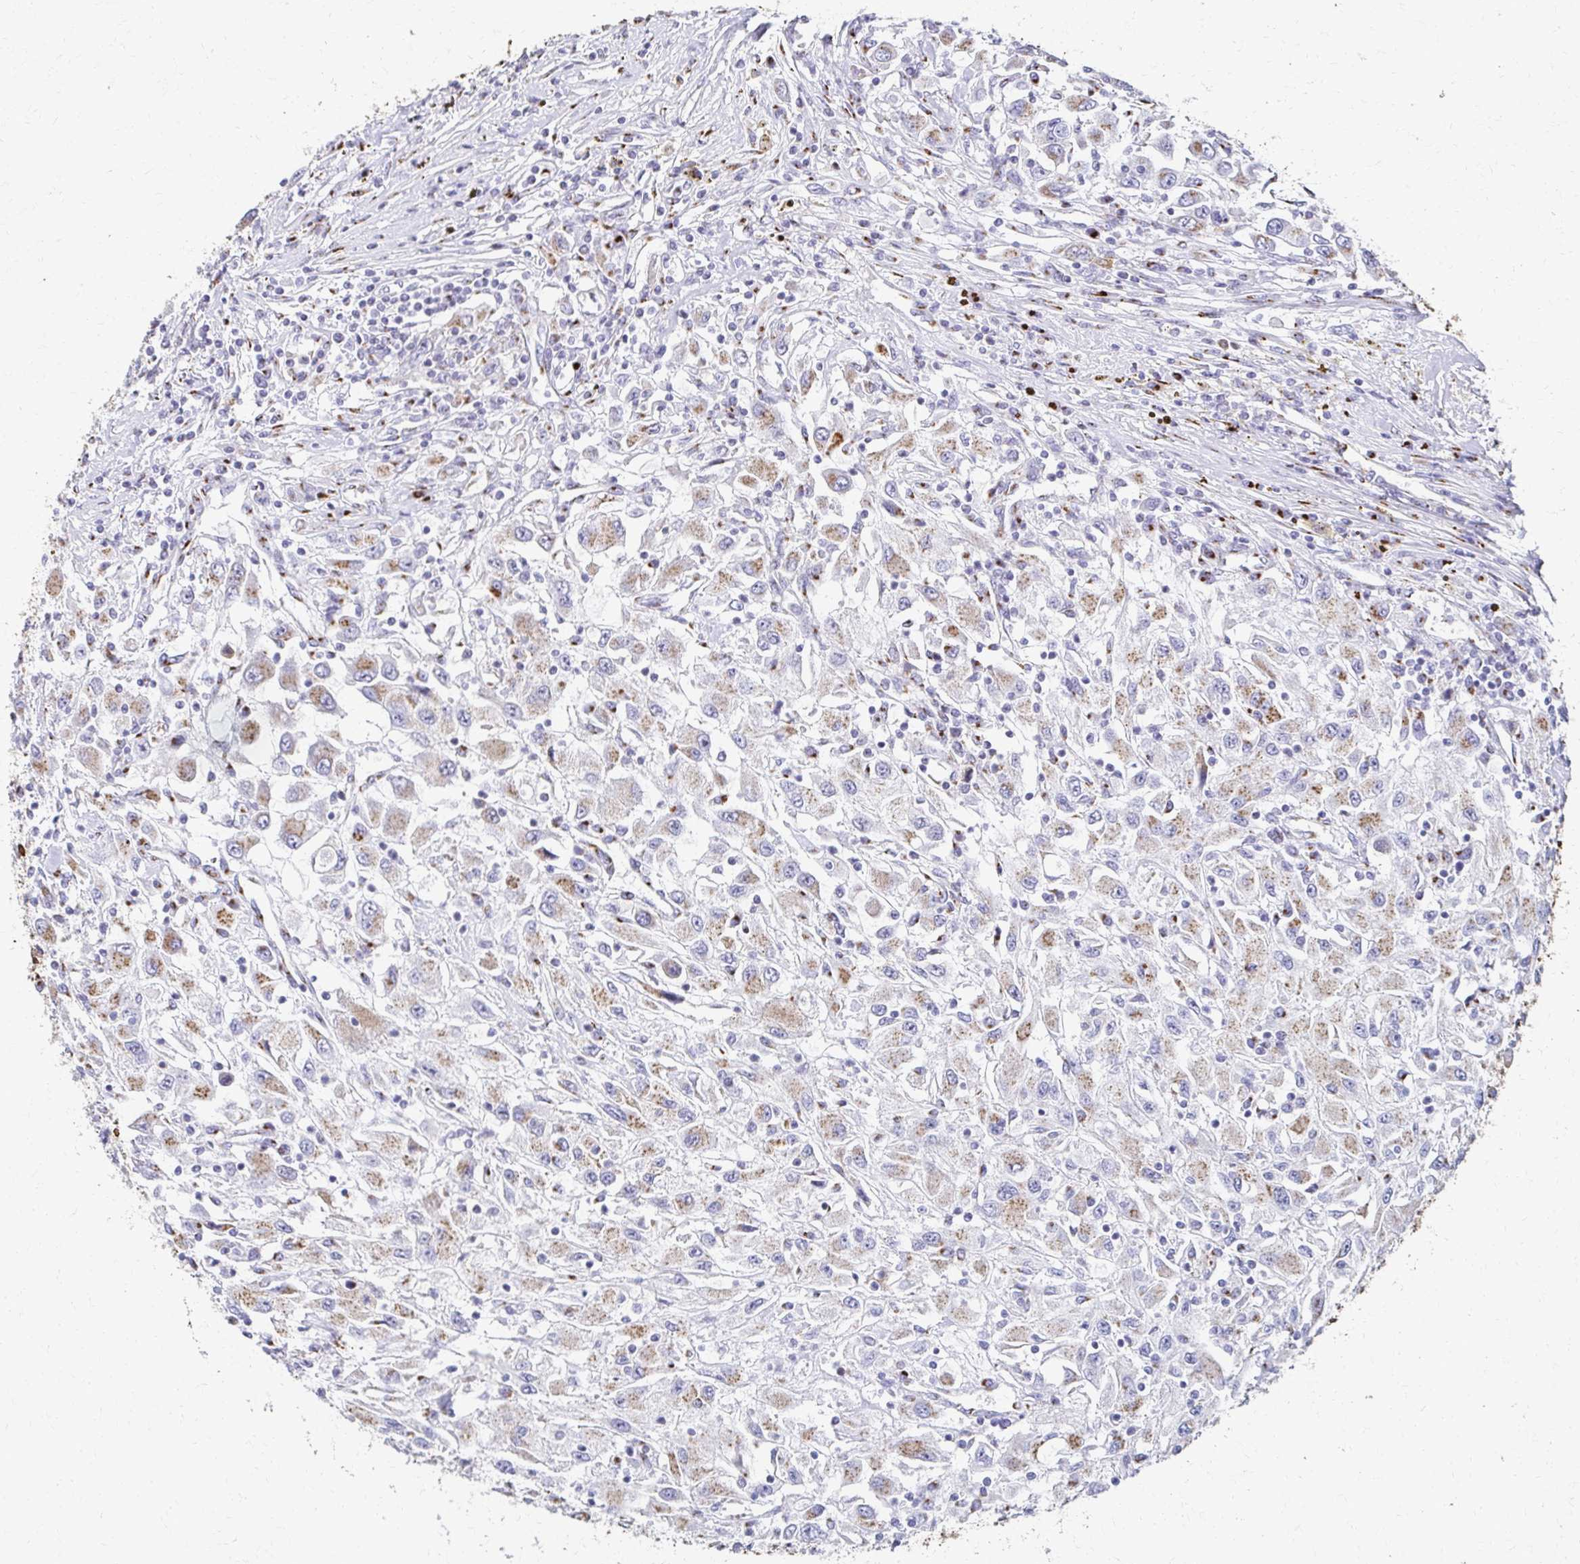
{"staining": {"intensity": "weak", "quantity": ">75%", "location": "cytoplasmic/membranous"}, "tissue": "renal cancer", "cell_type": "Tumor cells", "image_type": "cancer", "snomed": [{"axis": "morphology", "description": "Adenocarcinoma, NOS"}, {"axis": "topography", "description": "Kidney"}], "caption": "IHC staining of renal adenocarcinoma, which reveals low levels of weak cytoplasmic/membranous expression in approximately >75% of tumor cells indicating weak cytoplasmic/membranous protein positivity. The staining was performed using DAB (3,3'-diaminobenzidine) (brown) for protein detection and nuclei were counterstained in hematoxylin (blue).", "gene": "TM9SF1", "patient": {"sex": "female", "age": 67}}